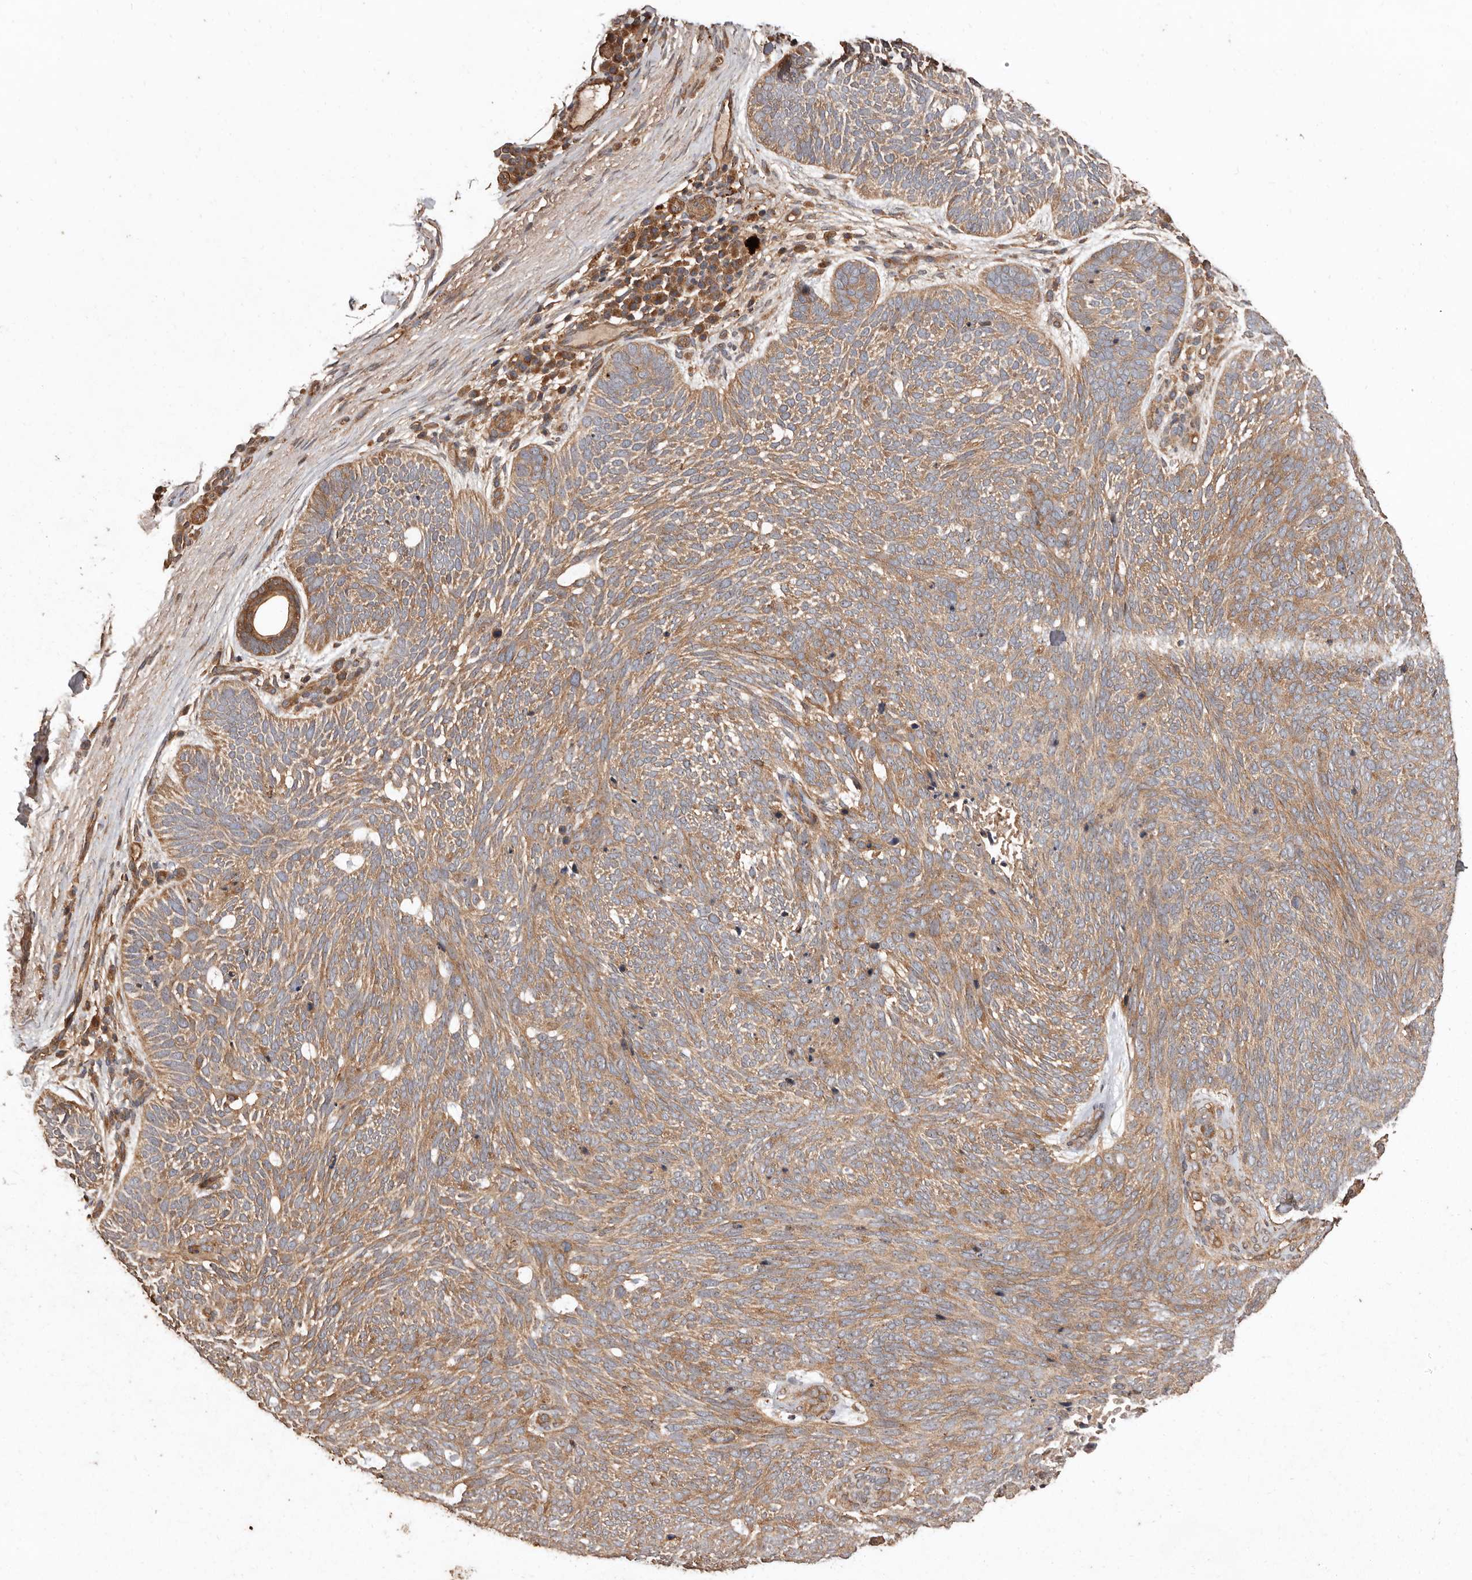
{"staining": {"intensity": "moderate", "quantity": ">75%", "location": "cytoplasmic/membranous"}, "tissue": "skin cancer", "cell_type": "Tumor cells", "image_type": "cancer", "snomed": [{"axis": "morphology", "description": "Basal cell carcinoma"}, {"axis": "topography", "description": "Skin"}], "caption": "Protein expression by IHC demonstrates moderate cytoplasmic/membranous positivity in approximately >75% of tumor cells in basal cell carcinoma (skin). (DAB IHC, brown staining for protein, blue staining for nuclei).", "gene": "RWDD1", "patient": {"sex": "female", "age": 85}}